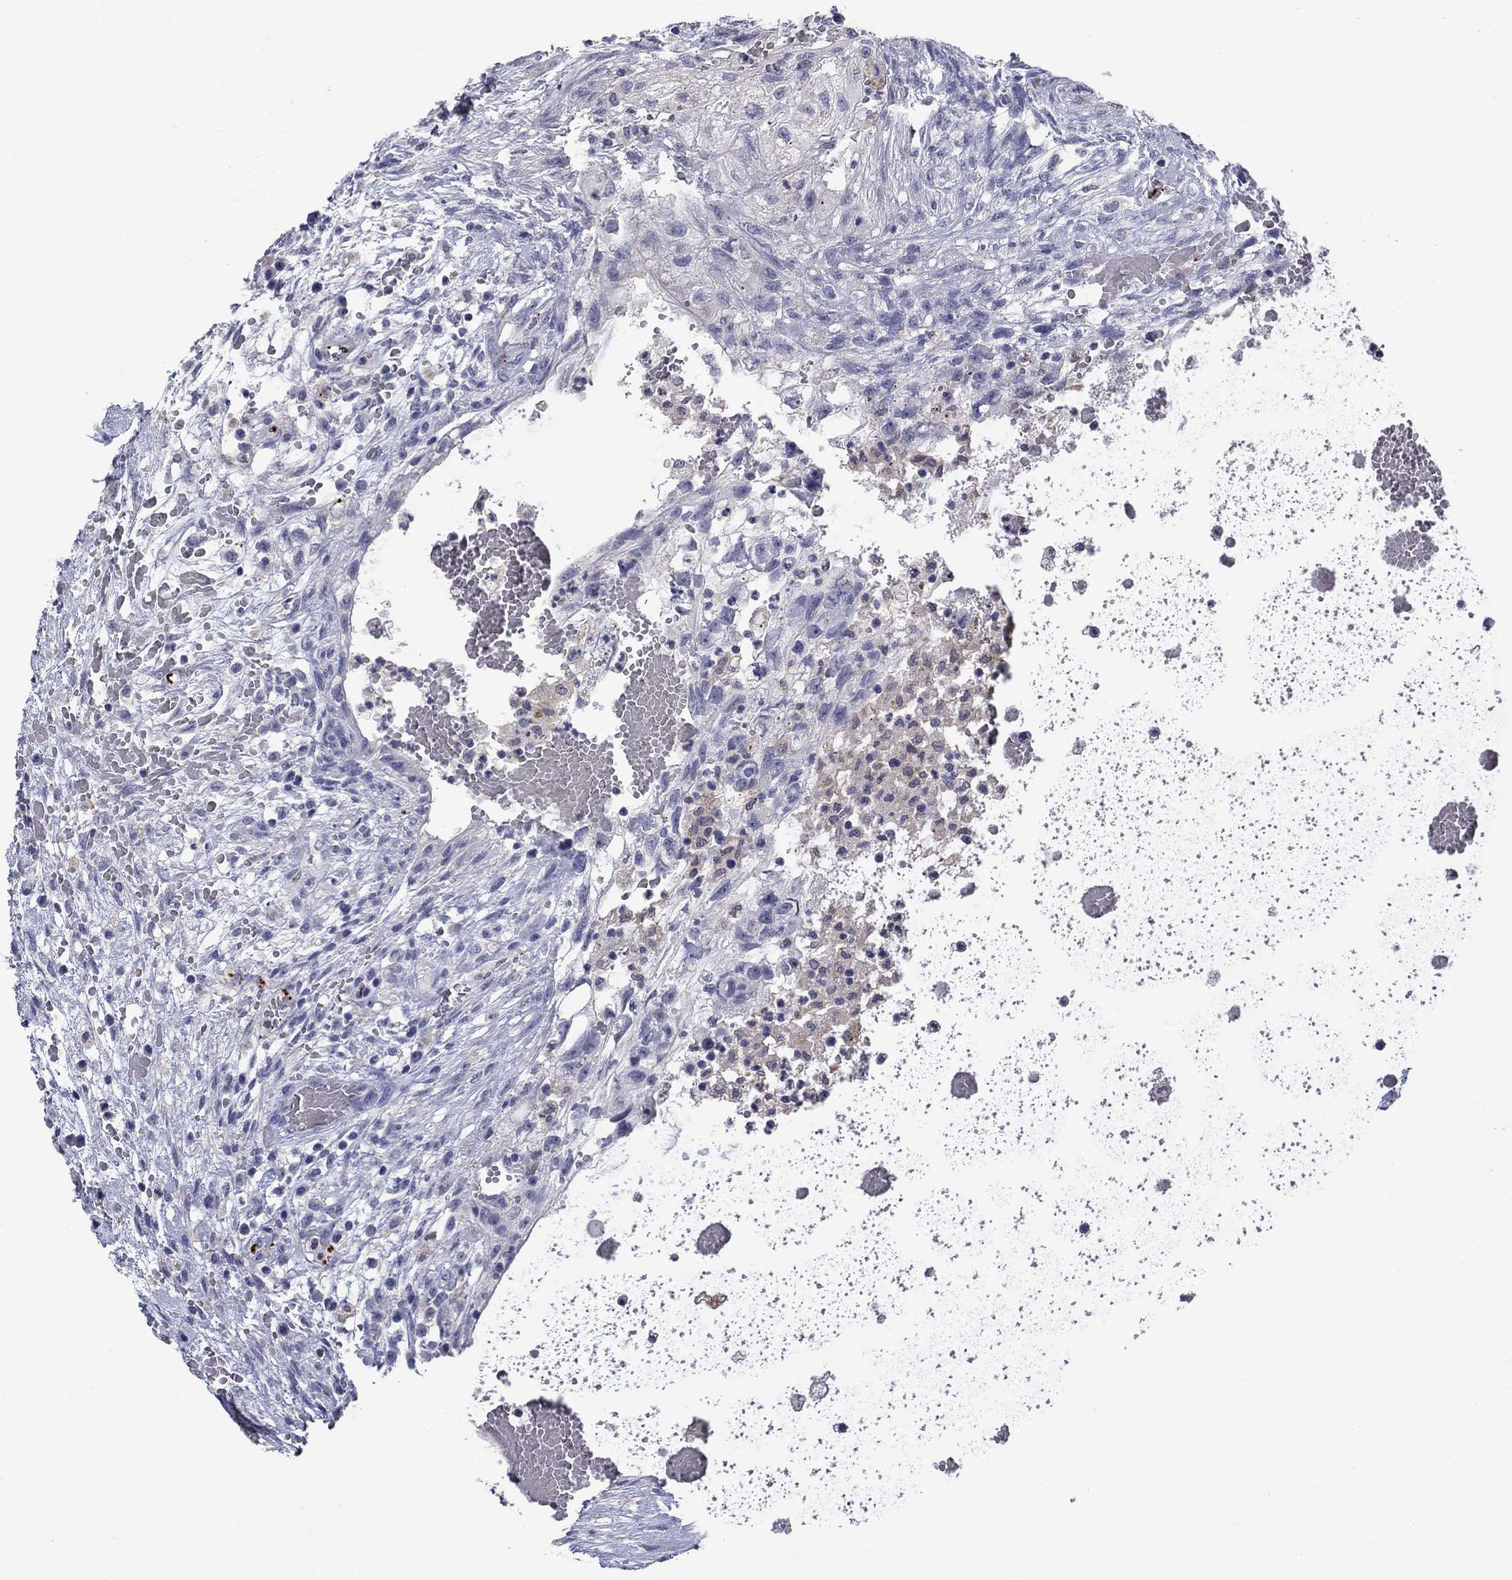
{"staining": {"intensity": "negative", "quantity": "none", "location": "none"}, "tissue": "testis cancer", "cell_type": "Tumor cells", "image_type": "cancer", "snomed": [{"axis": "morphology", "description": "Normal tissue, NOS"}, {"axis": "morphology", "description": "Carcinoma, Embryonal, NOS"}, {"axis": "topography", "description": "Testis"}, {"axis": "topography", "description": "Epididymis"}], "caption": "Immunohistochemistry micrograph of testis cancer (embryonal carcinoma) stained for a protein (brown), which shows no expression in tumor cells. (DAB (3,3'-diaminobenzidine) immunohistochemistry, high magnification).", "gene": "PLEK", "patient": {"sex": "male", "age": 32}}